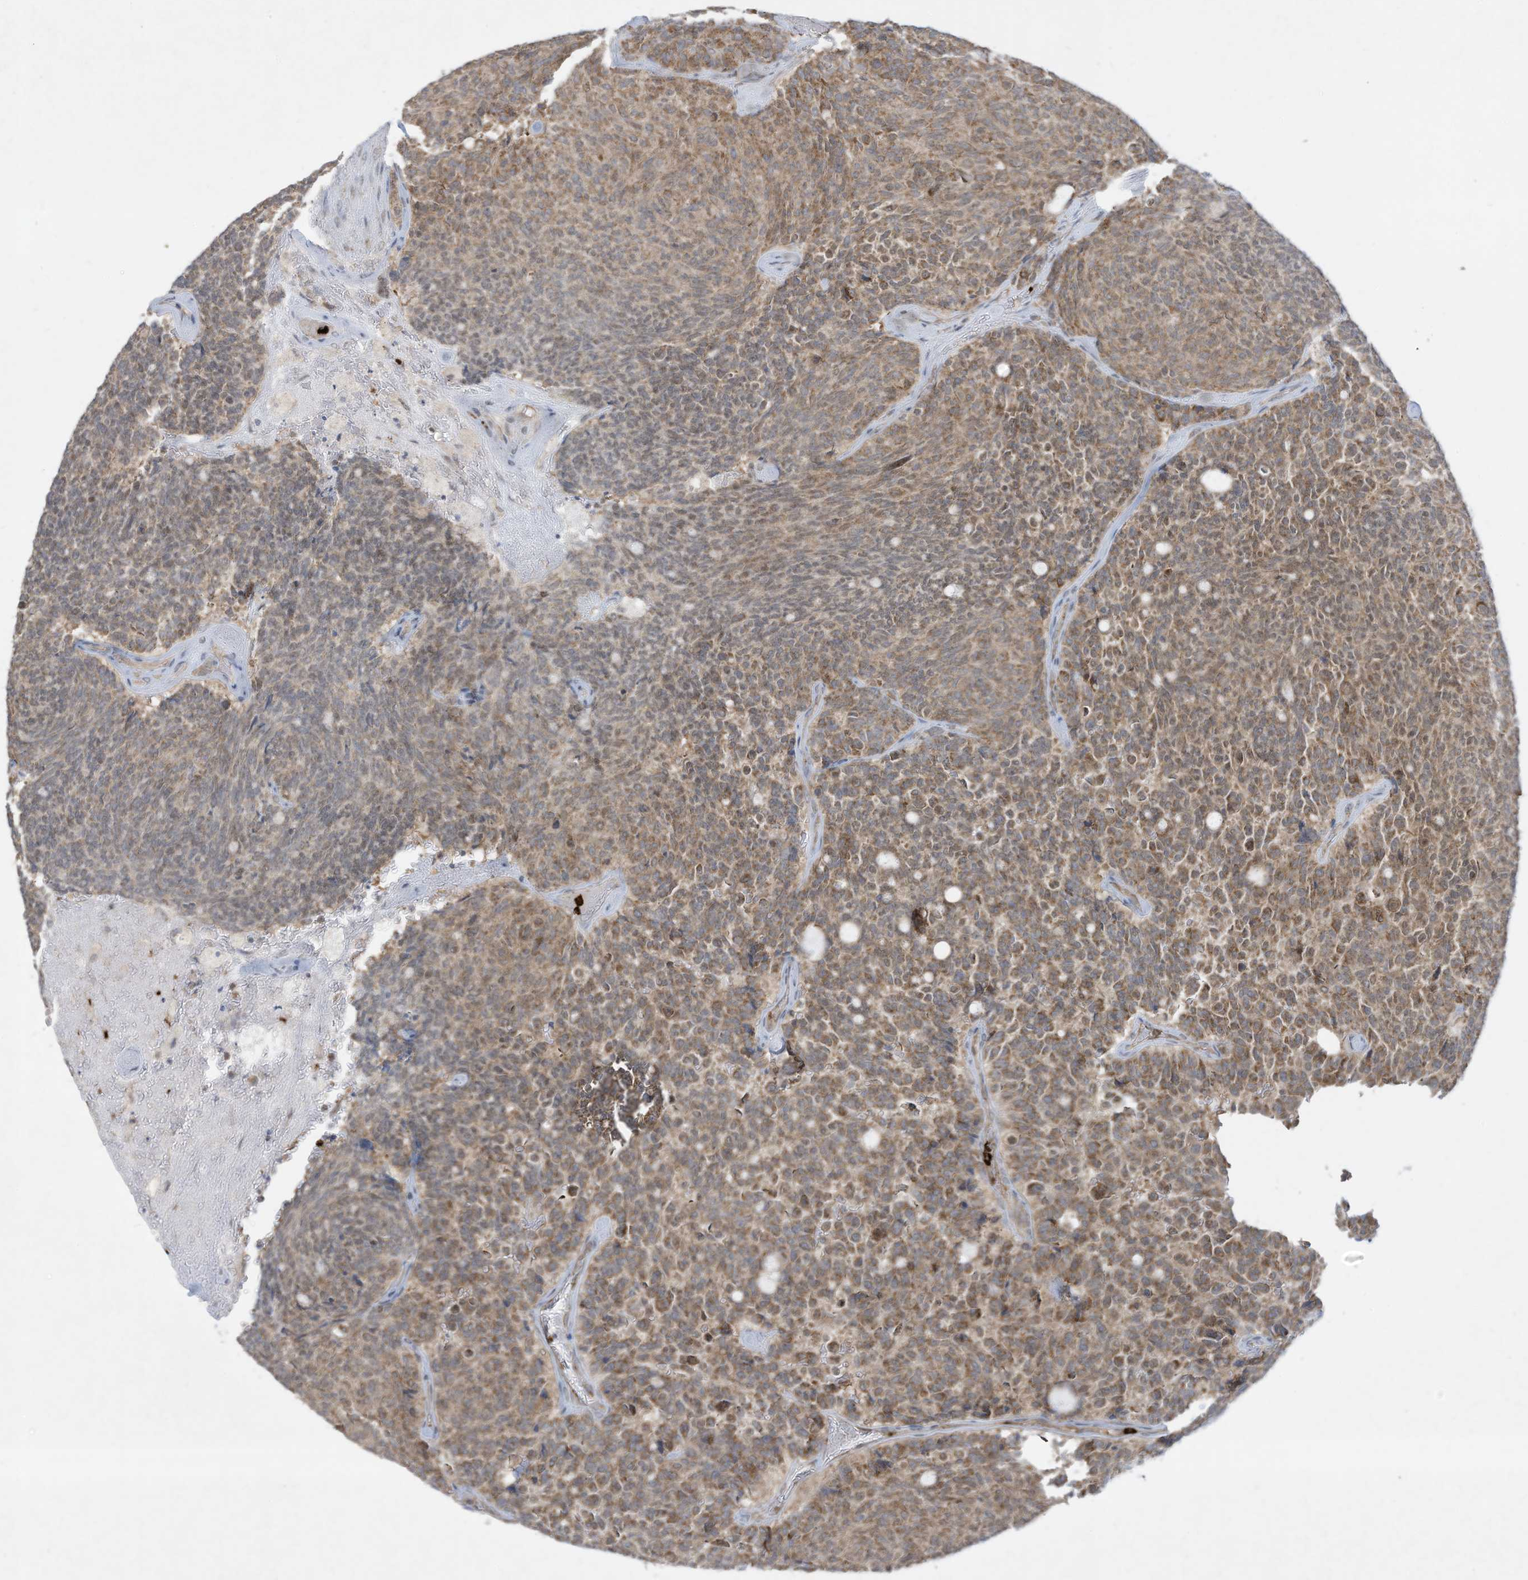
{"staining": {"intensity": "moderate", "quantity": ">75%", "location": "cytoplasmic/membranous"}, "tissue": "carcinoid", "cell_type": "Tumor cells", "image_type": "cancer", "snomed": [{"axis": "morphology", "description": "Carcinoid, malignant, NOS"}, {"axis": "topography", "description": "Pancreas"}], "caption": "This image displays carcinoid stained with IHC to label a protein in brown. The cytoplasmic/membranous of tumor cells show moderate positivity for the protein. Nuclei are counter-stained blue.", "gene": "CHRNA4", "patient": {"sex": "female", "age": 54}}